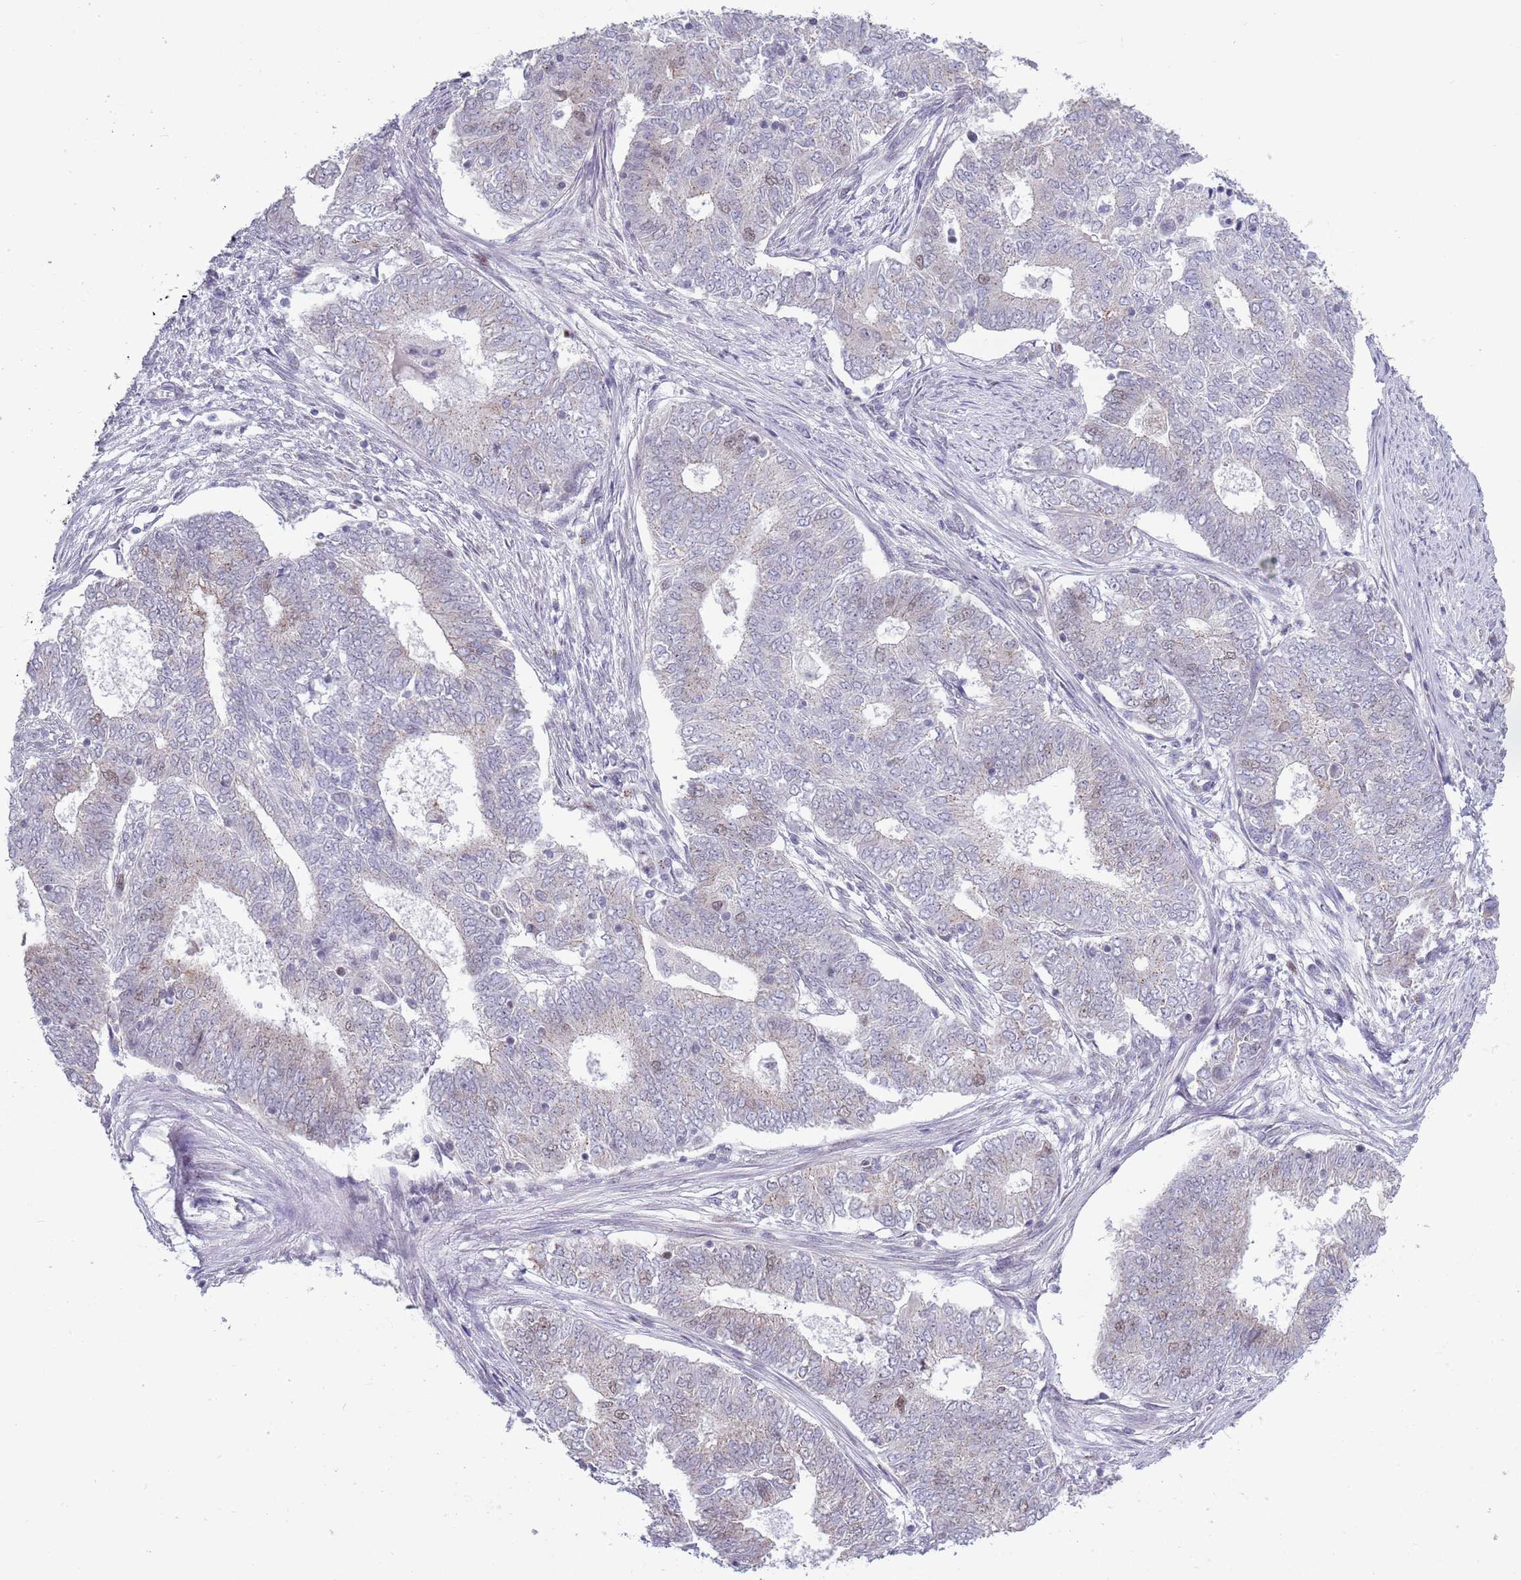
{"staining": {"intensity": "weak", "quantity": "<25%", "location": "nuclear"}, "tissue": "endometrial cancer", "cell_type": "Tumor cells", "image_type": "cancer", "snomed": [{"axis": "morphology", "description": "Adenocarcinoma, NOS"}, {"axis": "topography", "description": "Endometrium"}], "caption": "This photomicrograph is of endometrial cancer stained with immunohistochemistry (IHC) to label a protein in brown with the nuclei are counter-stained blue. There is no expression in tumor cells.", "gene": "ZKSCAN2", "patient": {"sex": "female", "age": 62}}